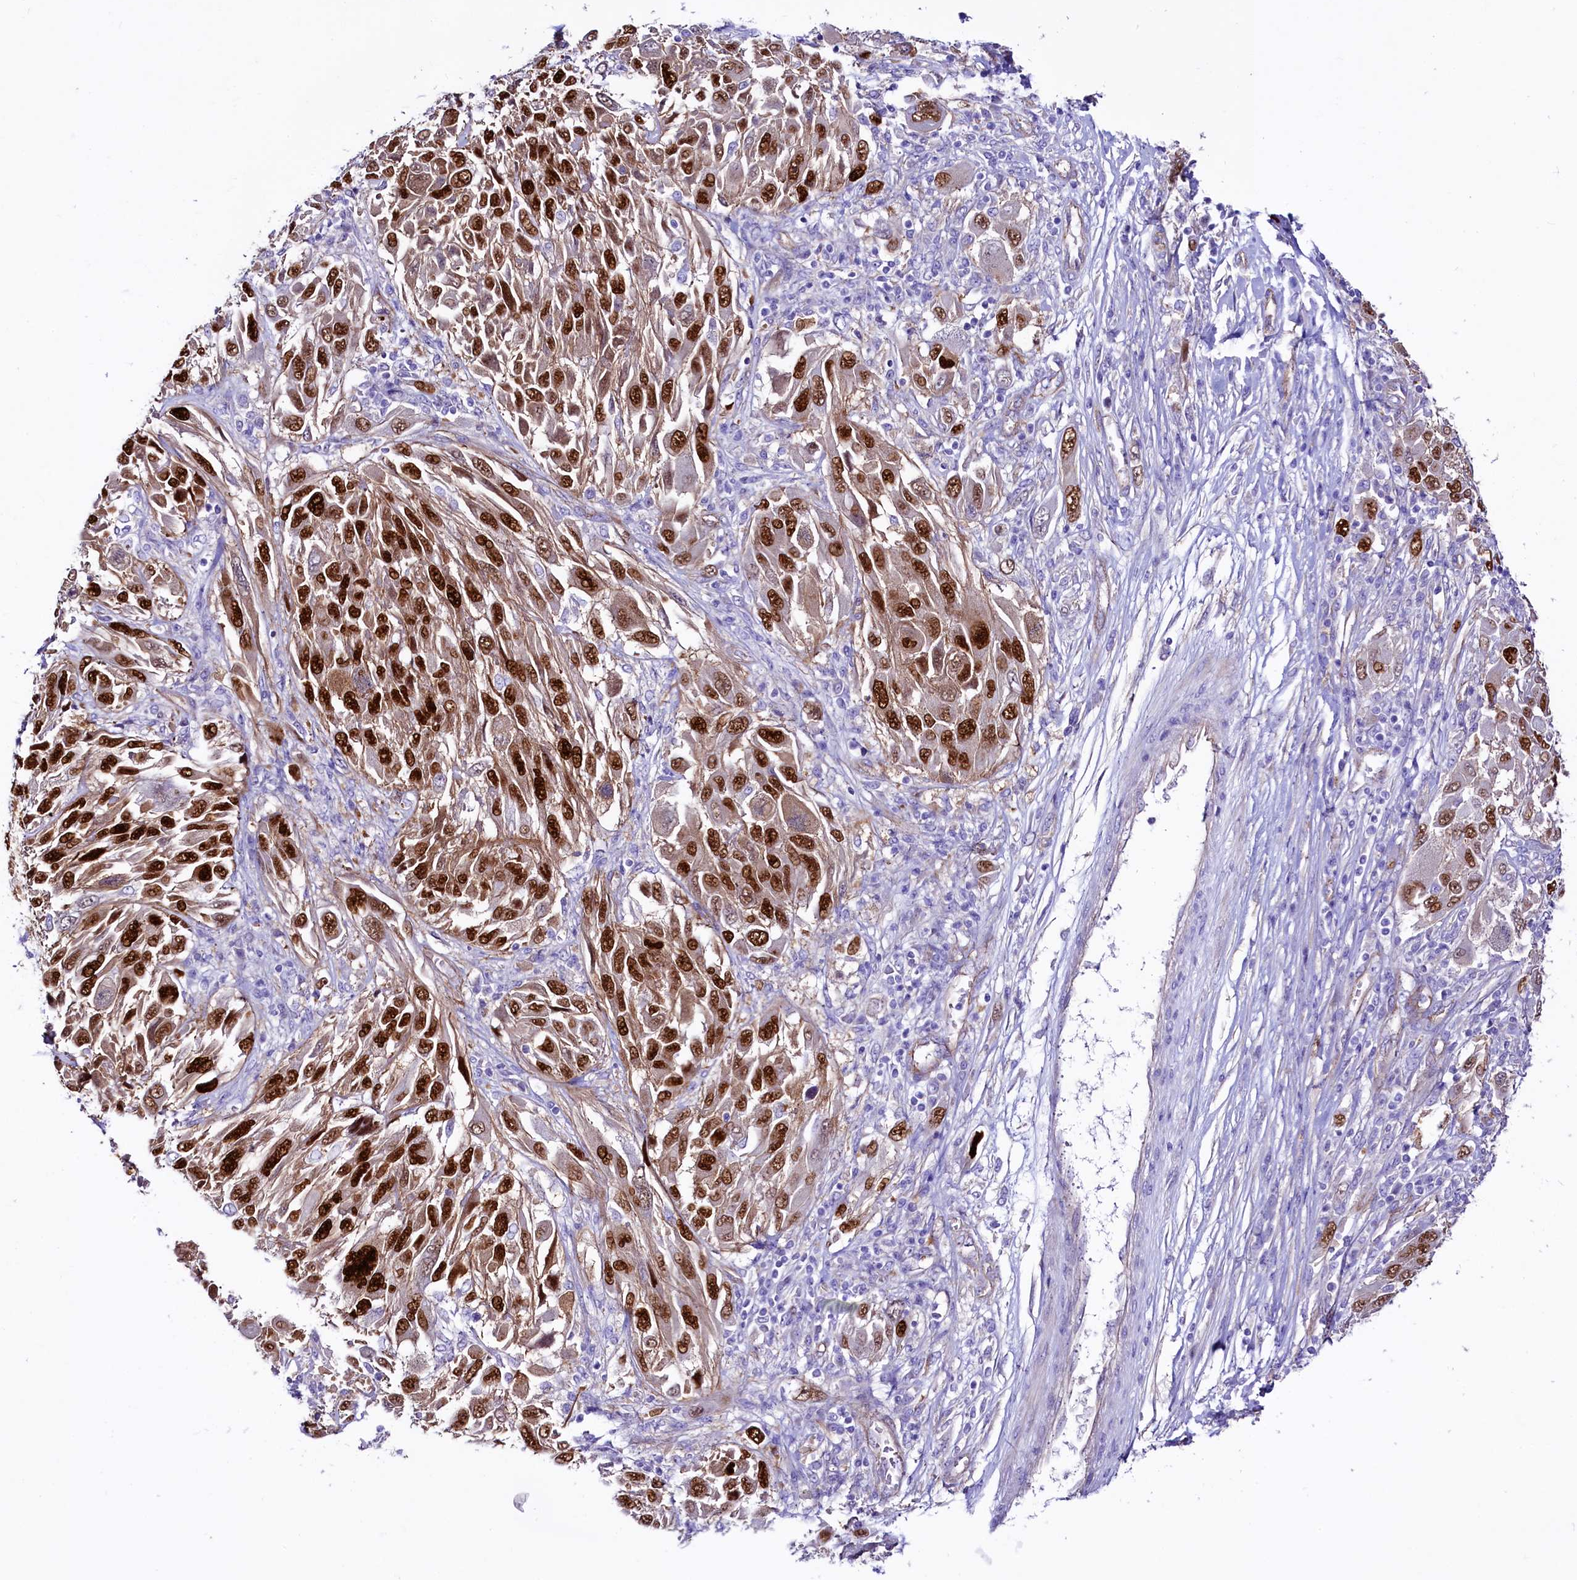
{"staining": {"intensity": "strong", "quantity": ">75%", "location": "nuclear"}, "tissue": "melanoma", "cell_type": "Tumor cells", "image_type": "cancer", "snomed": [{"axis": "morphology", "description": "Malignant melanoma, NOS"}, {"axis": "topography", "description": "Skin"}], "caption": "An image of malignant melanoma stained for a protein demonstrates strong nuclear brown staining in tumor cells.", "gene": "SLF1", "patient": {"sex": "female", "age": 91}}